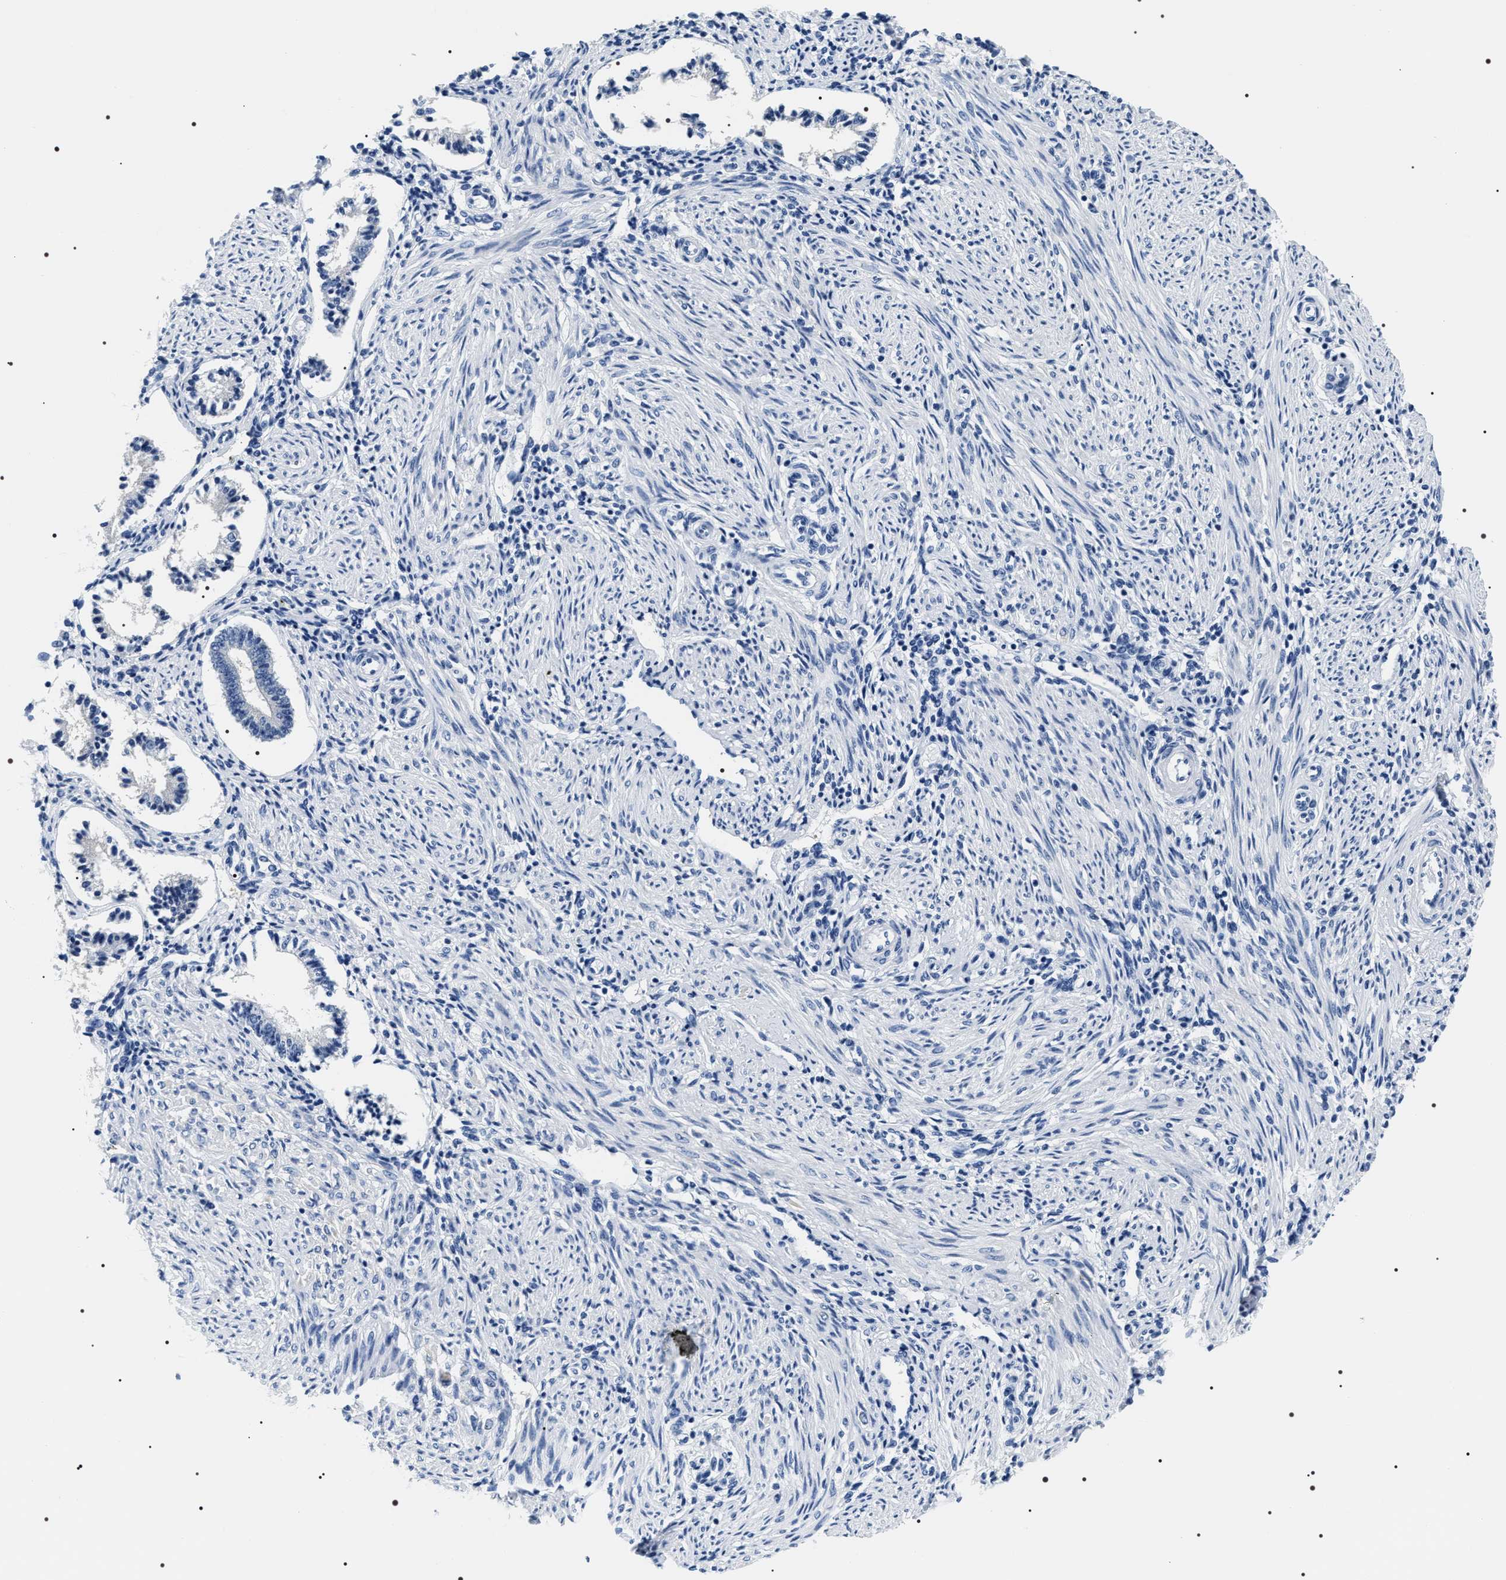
{"staining": {"intensity": "negative", "quantity": "none", "location": "none"}, "tissue": "endometrium", "cell_type": "Cells in endometrial stroma", "image_type": "normal", "snomed": [{"axis": "morphology", "description": "Normal tissue, NOS"}, {"axis": "topography", "description": "Endometrium"}], "caption": "Cells in endometrial stroma are negative for brown protein staining in unremarkable endometrium. Brightfield microscopy of immunohistochemistry stained with DAB (3,3'-diaminobenzidine) (brown) and hematoxylin (blue), captured at high magnification.", "gene": "ADH4", "patient": {"sex": "female", "age": 42}}